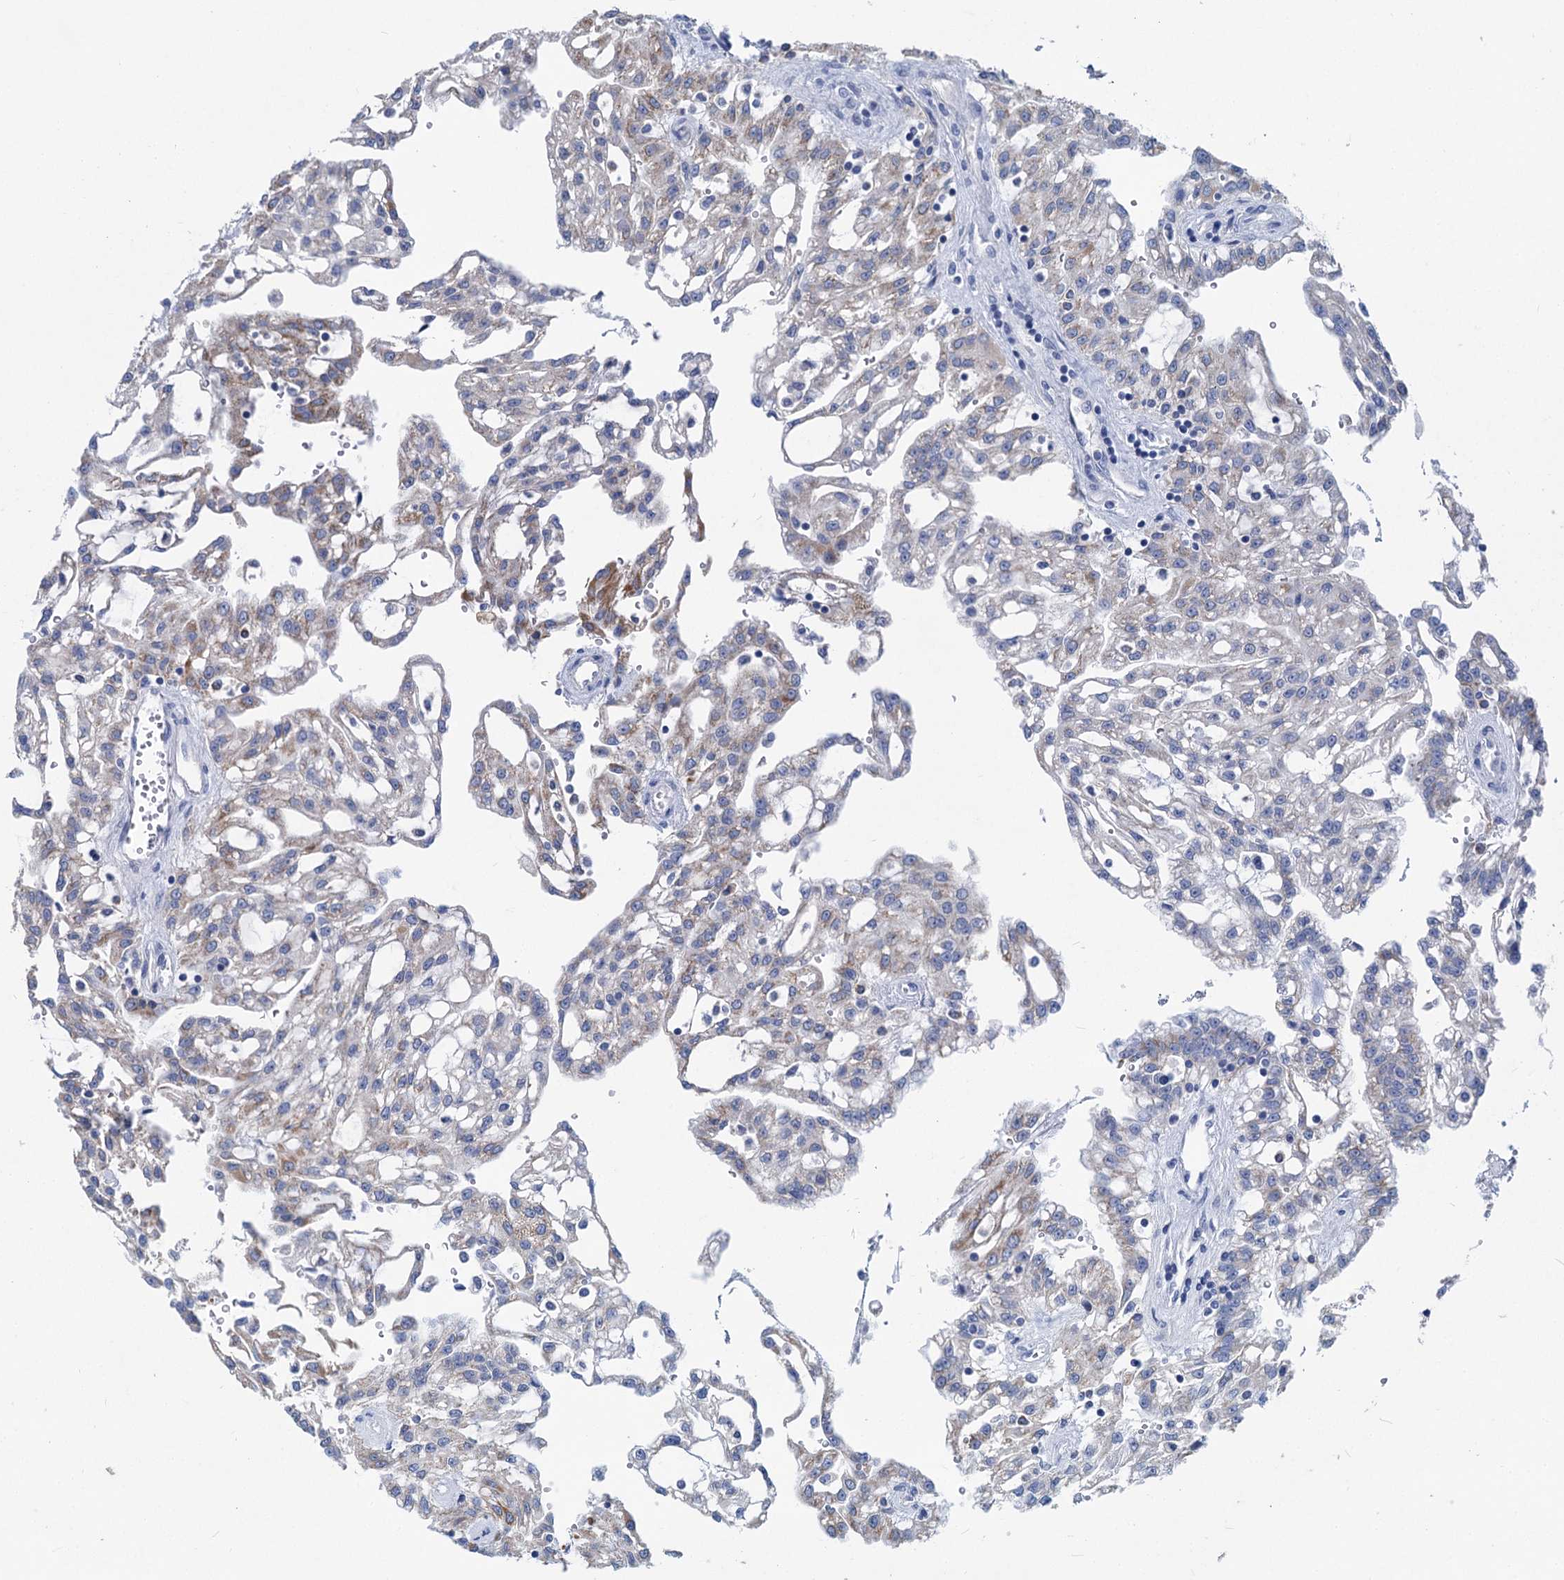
{"staining": {"intensity": "moderate", "quantity": "<25%", "location": "cytoplasmic/membranous"}, "tissue": "renal cancer", "cell_type": "Tumor cells", "image_type": "cancer", "snomed": [{"axis": "morphology", "description": "Adenocarcinoma, NOS"}, {"axis": "topography", "description": "Kidney"}], "caption": "Adenocarcinoma (renal) was stained to show a protein in brown. There is low levels of moderate cytoplasmic/membranous expression in about <25% of tumor cells.", "gene": "CHDH", "patient": {"sex": "male", "age": 63}}